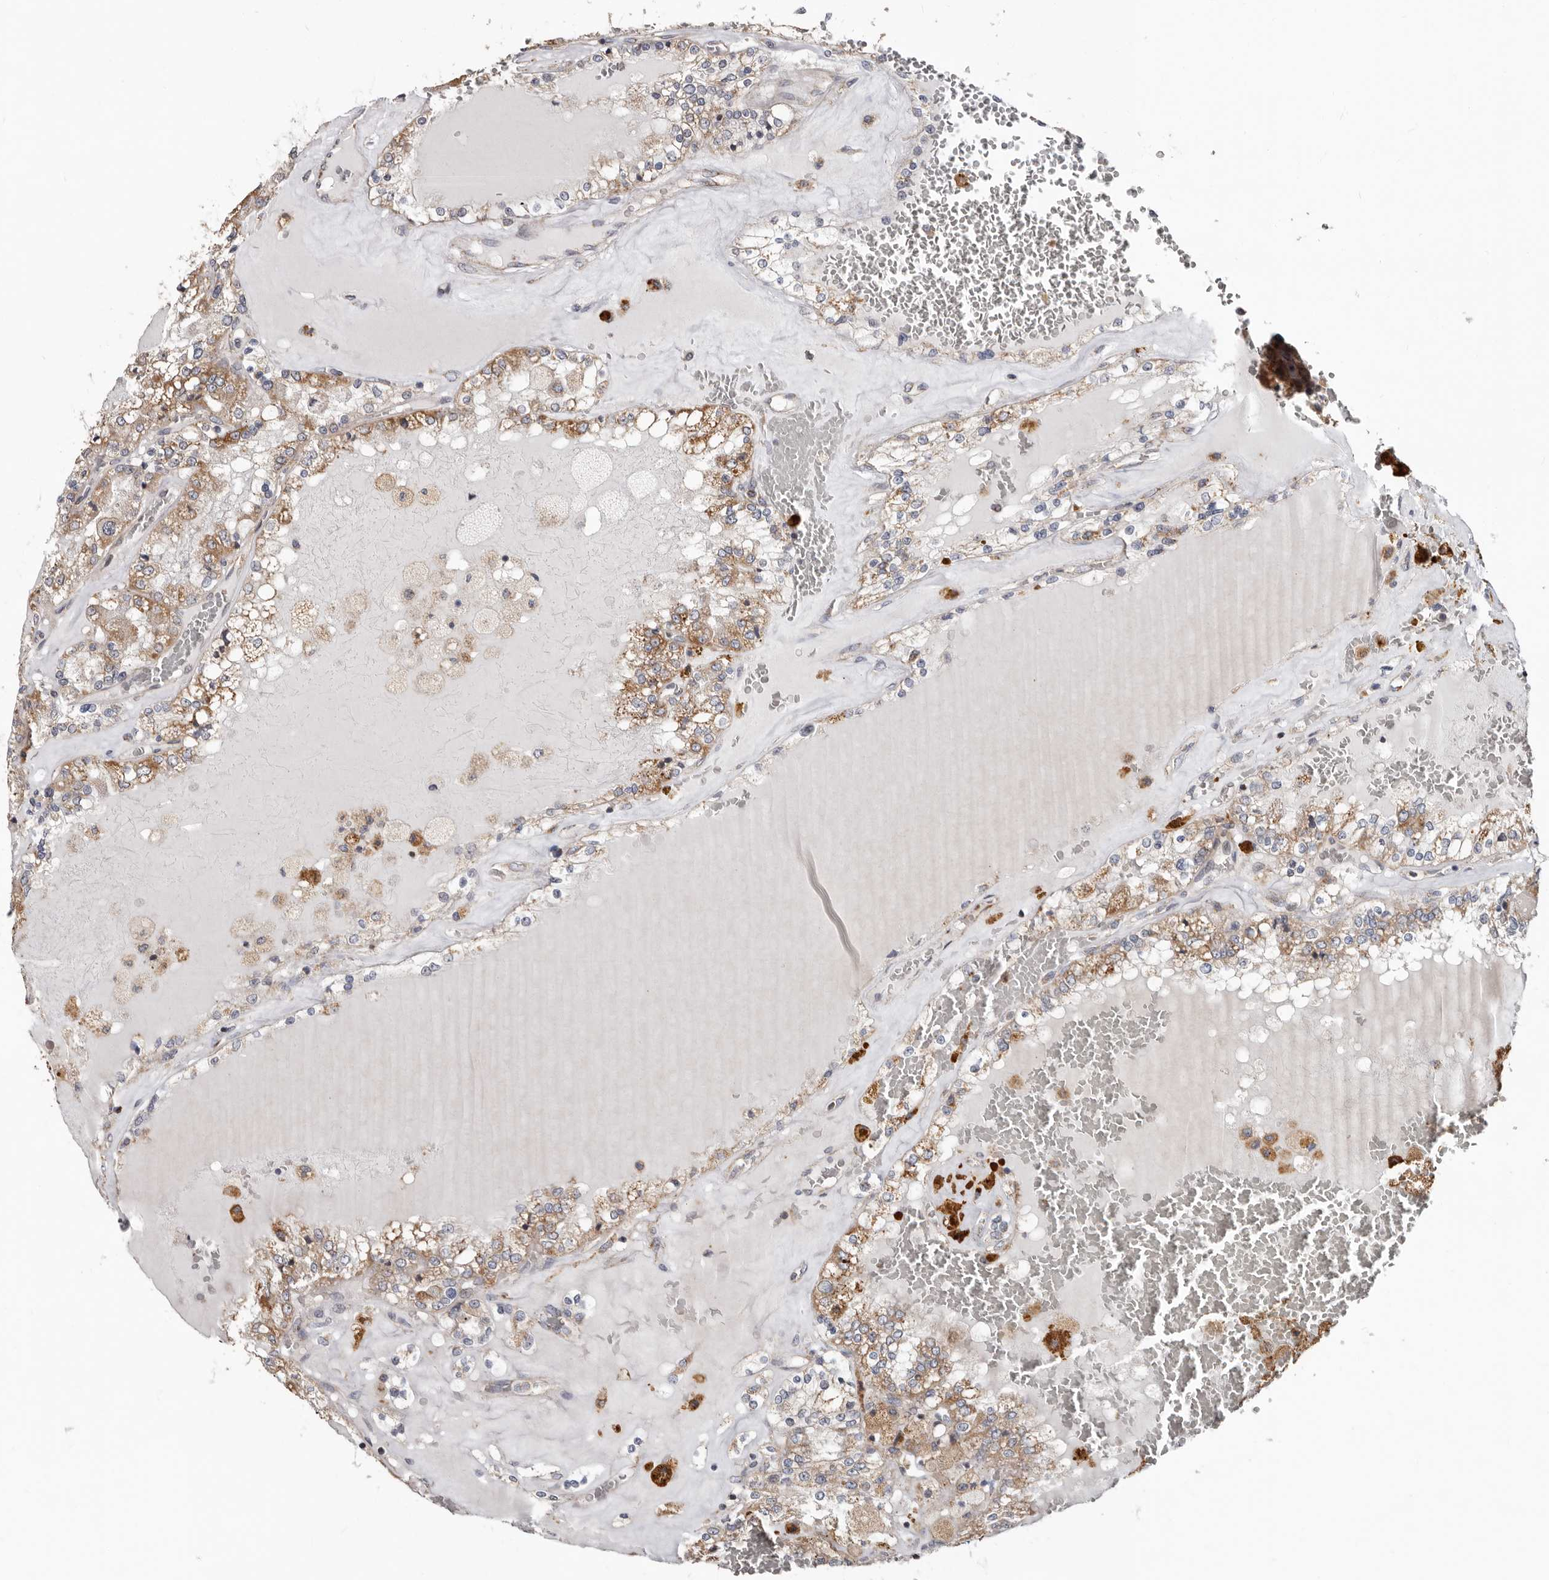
{"staining": {"intensity": "weak", "quantity": "<25%", "location": "cytoplasmic/membranous"}, "tissue": "renal cancer", "cell_type": "Tumor cells", "image_type": "cancer", "snomed": [{"axis": "morphology", "description": "Adenocarcinoma, NOS"}, {"axis": "topography", "description": "Kidney"}], "caption": "Histopathology image shows no significant protein staining in tumor cells of renal cancer.", "gene": "MRPL18", "patient": {"sex": "female", "age": 56}}